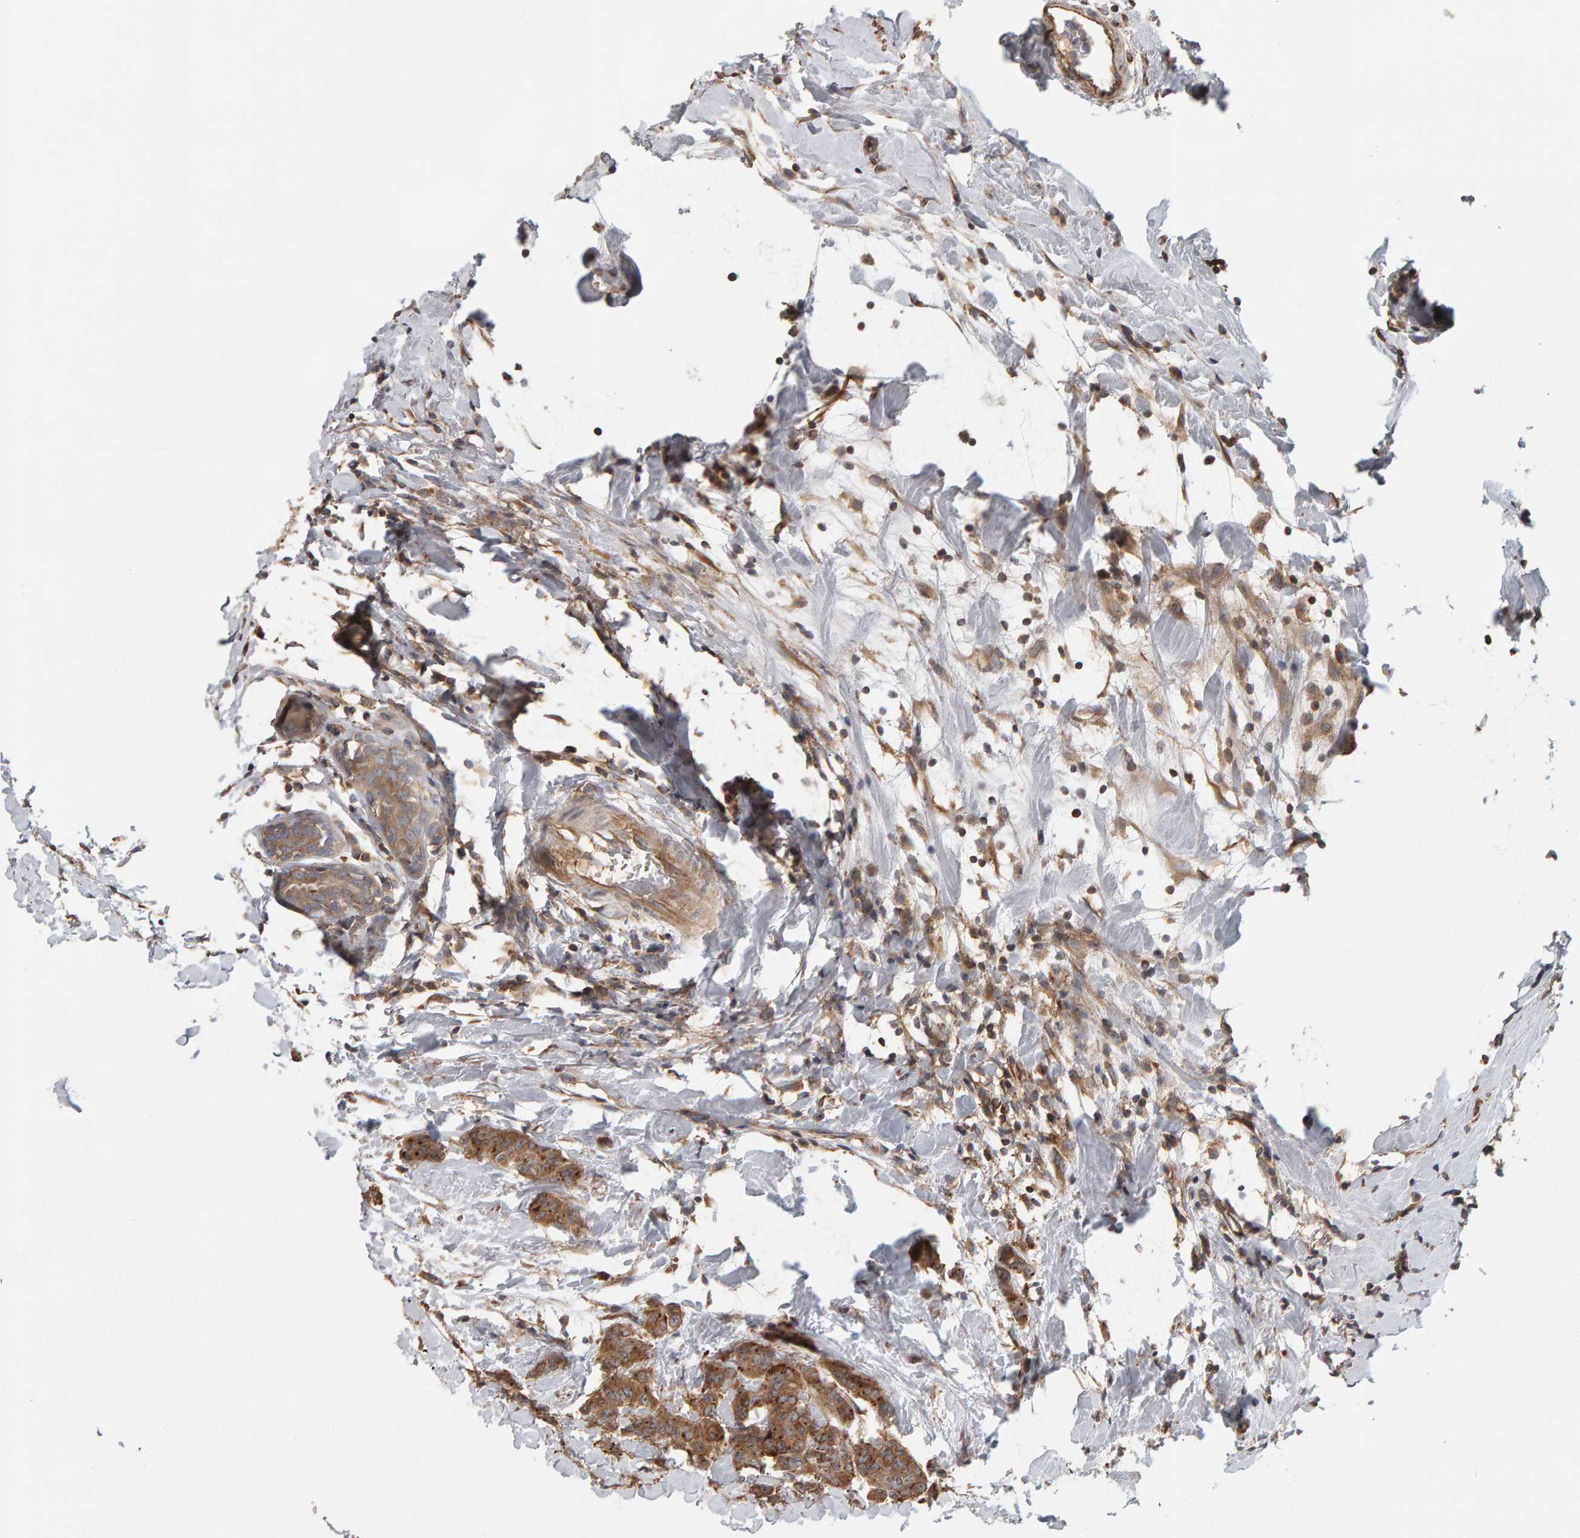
{"staining": {"intensity": "moderate", "quantity": ">75%", "location": "cytoplasmic/membranous"}, "tissue": "breast cancer", "cell_type": "Tumor cells", "image_type": "cancer", "snomed": [{"axis": "morphology", "description": "Normal tissue, NOS"}, {"axis": "morphology", "description": "Duct carcinoma"}, {"axis": "topography", "description": "Breast"}], "caption": "Immunohistochemistry (DAB) staining of human breast infiltrating ductal carcinoma demonstrates moderate cytoplasmic/membranous protein positivity in about >75% of tumor cells.", "gene": "C9orf72", "patient": {"sex": "female", "age": 40}}